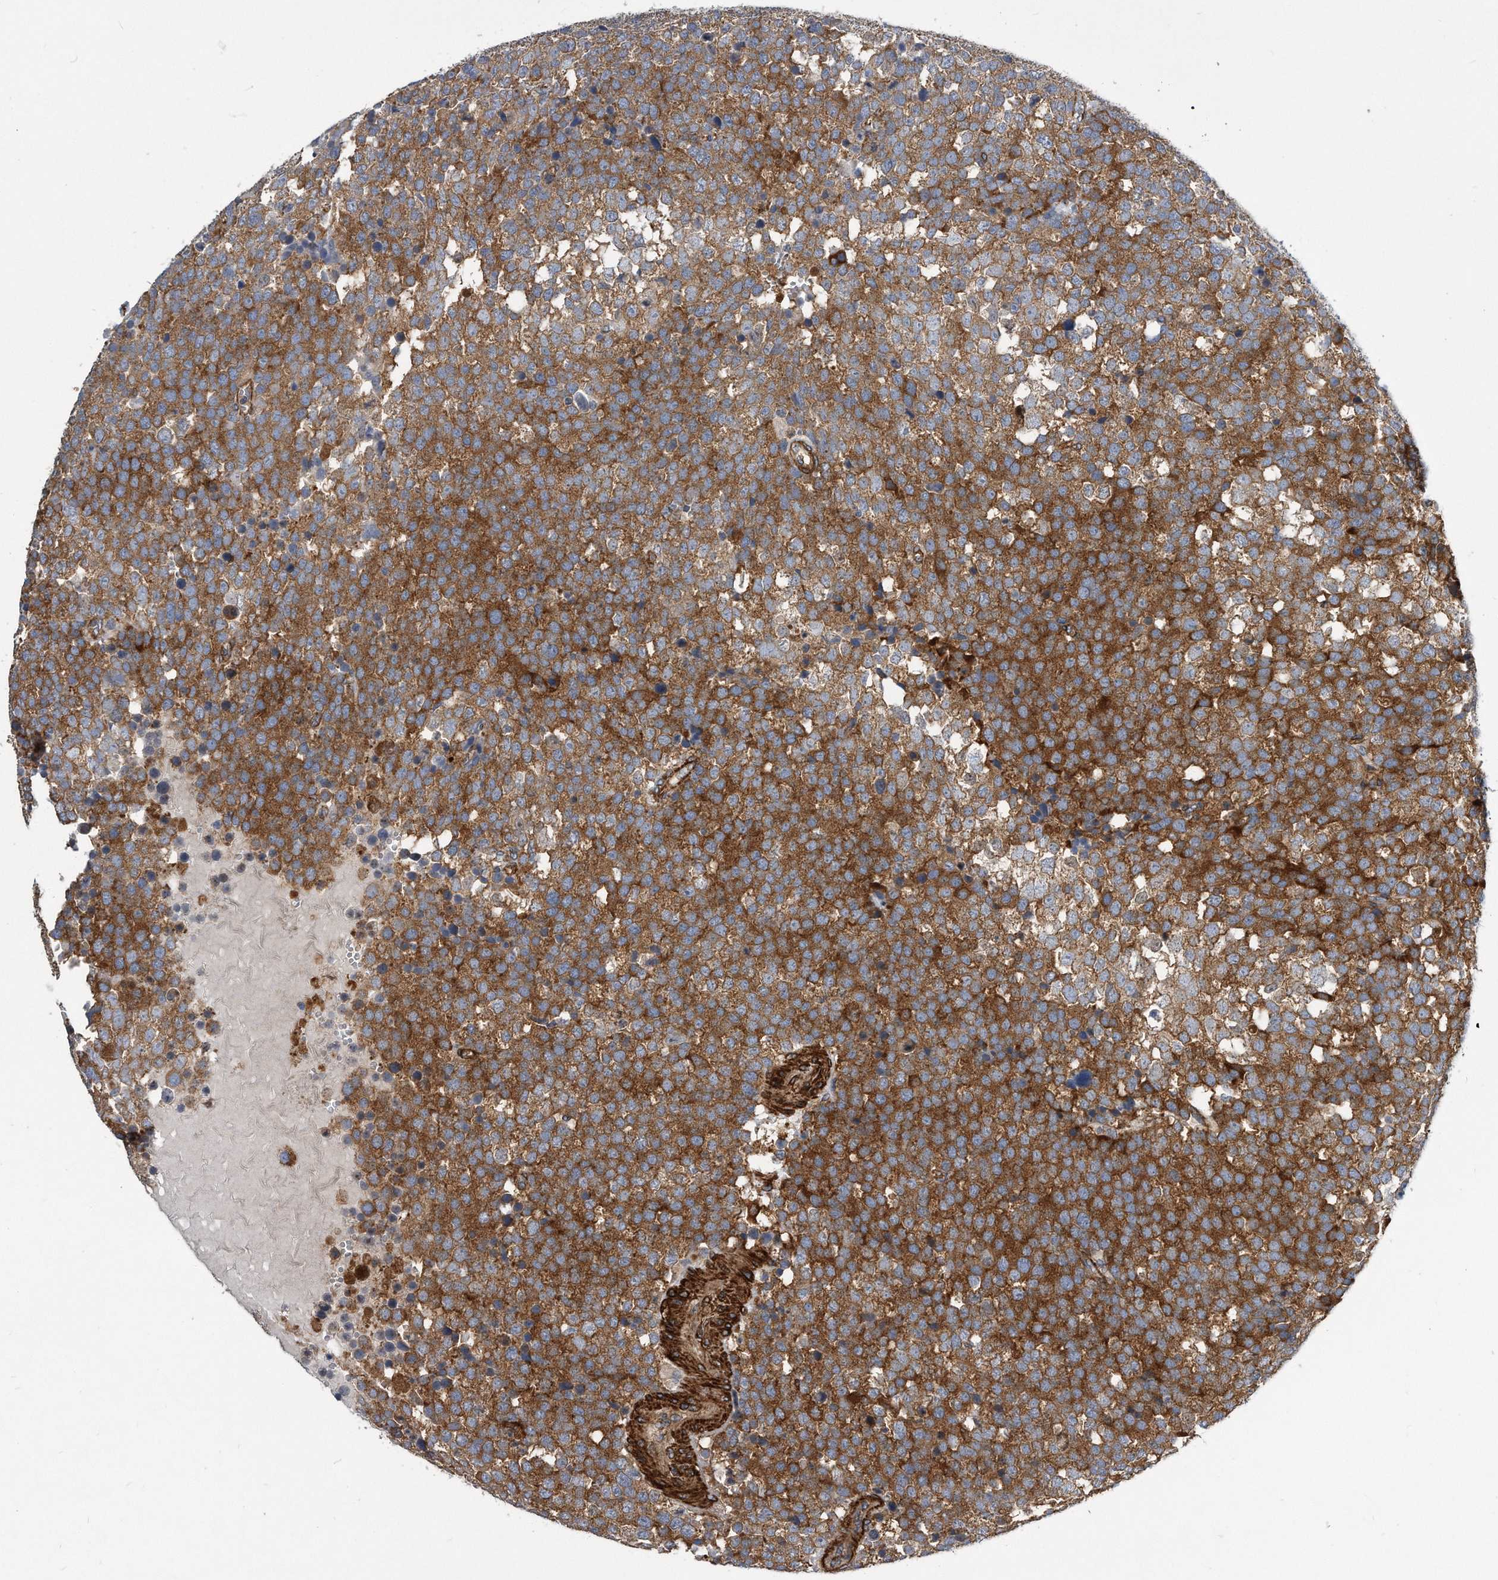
{"staining": {"intensity": "moderate", "quantity": ">75%", "location": "cytoplasmic/membranous"}, "tissue": "testis cancer", "cell_type": "Tumor cells", "image_type": "cancer", "snomed": [{"axis": "morphology", "description": "Seminoma, NOS"}, {"axis": "topography", "description": "Testis"}], "caption": "Immunohistochemical staining of human testis cancer shows moderate cytoplasmic/membranous protein staining in approximately >75% of tumor cells. (DAB = brown stain, brightfield microscopy at high magnification).", "gene": "EIF2B4", "patient": {"sex": "male", "age": 71}}